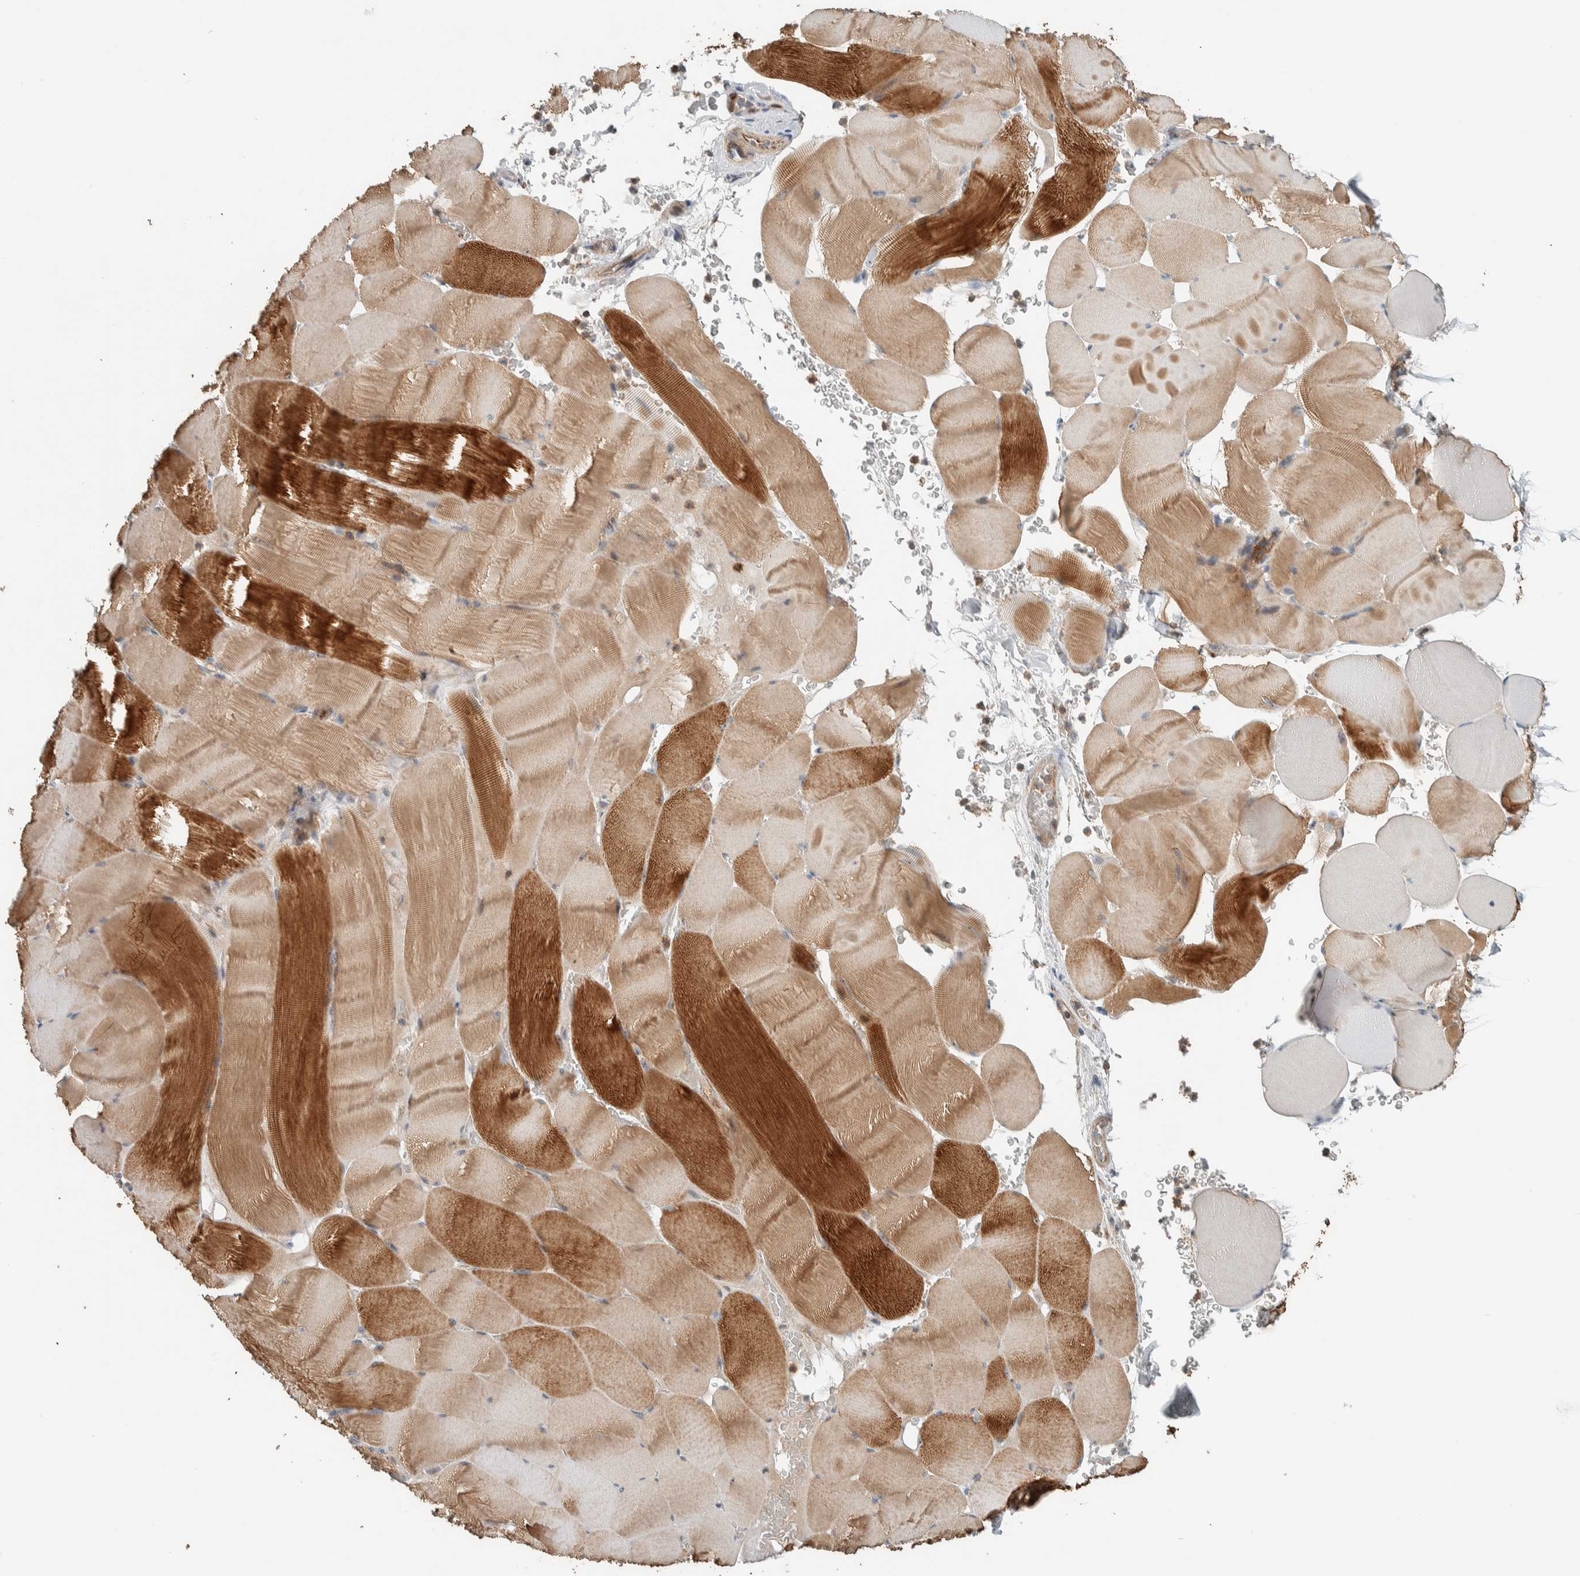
{"staining": {"intensity": "moderate", "quantity": ">75%", "location": "cytoplasmic/membranous"}, "tissue": "skeletal muscle", "cell_type": "Myocytes", "image_type": "normal", "snomed": [{"axis": "morphology", "description": "Normal tissue, NOS"}, {"axis": "topography", "description": "Skeletal muscle"}], "caption": "Protein analysis of unremarkable skeletal muscle exhibits moderate cytoplasmic/membranous staining in approximately >75% of myocytes.", "gene": "SLFN12L", "patient": {"sex": "male", "age": 62}}